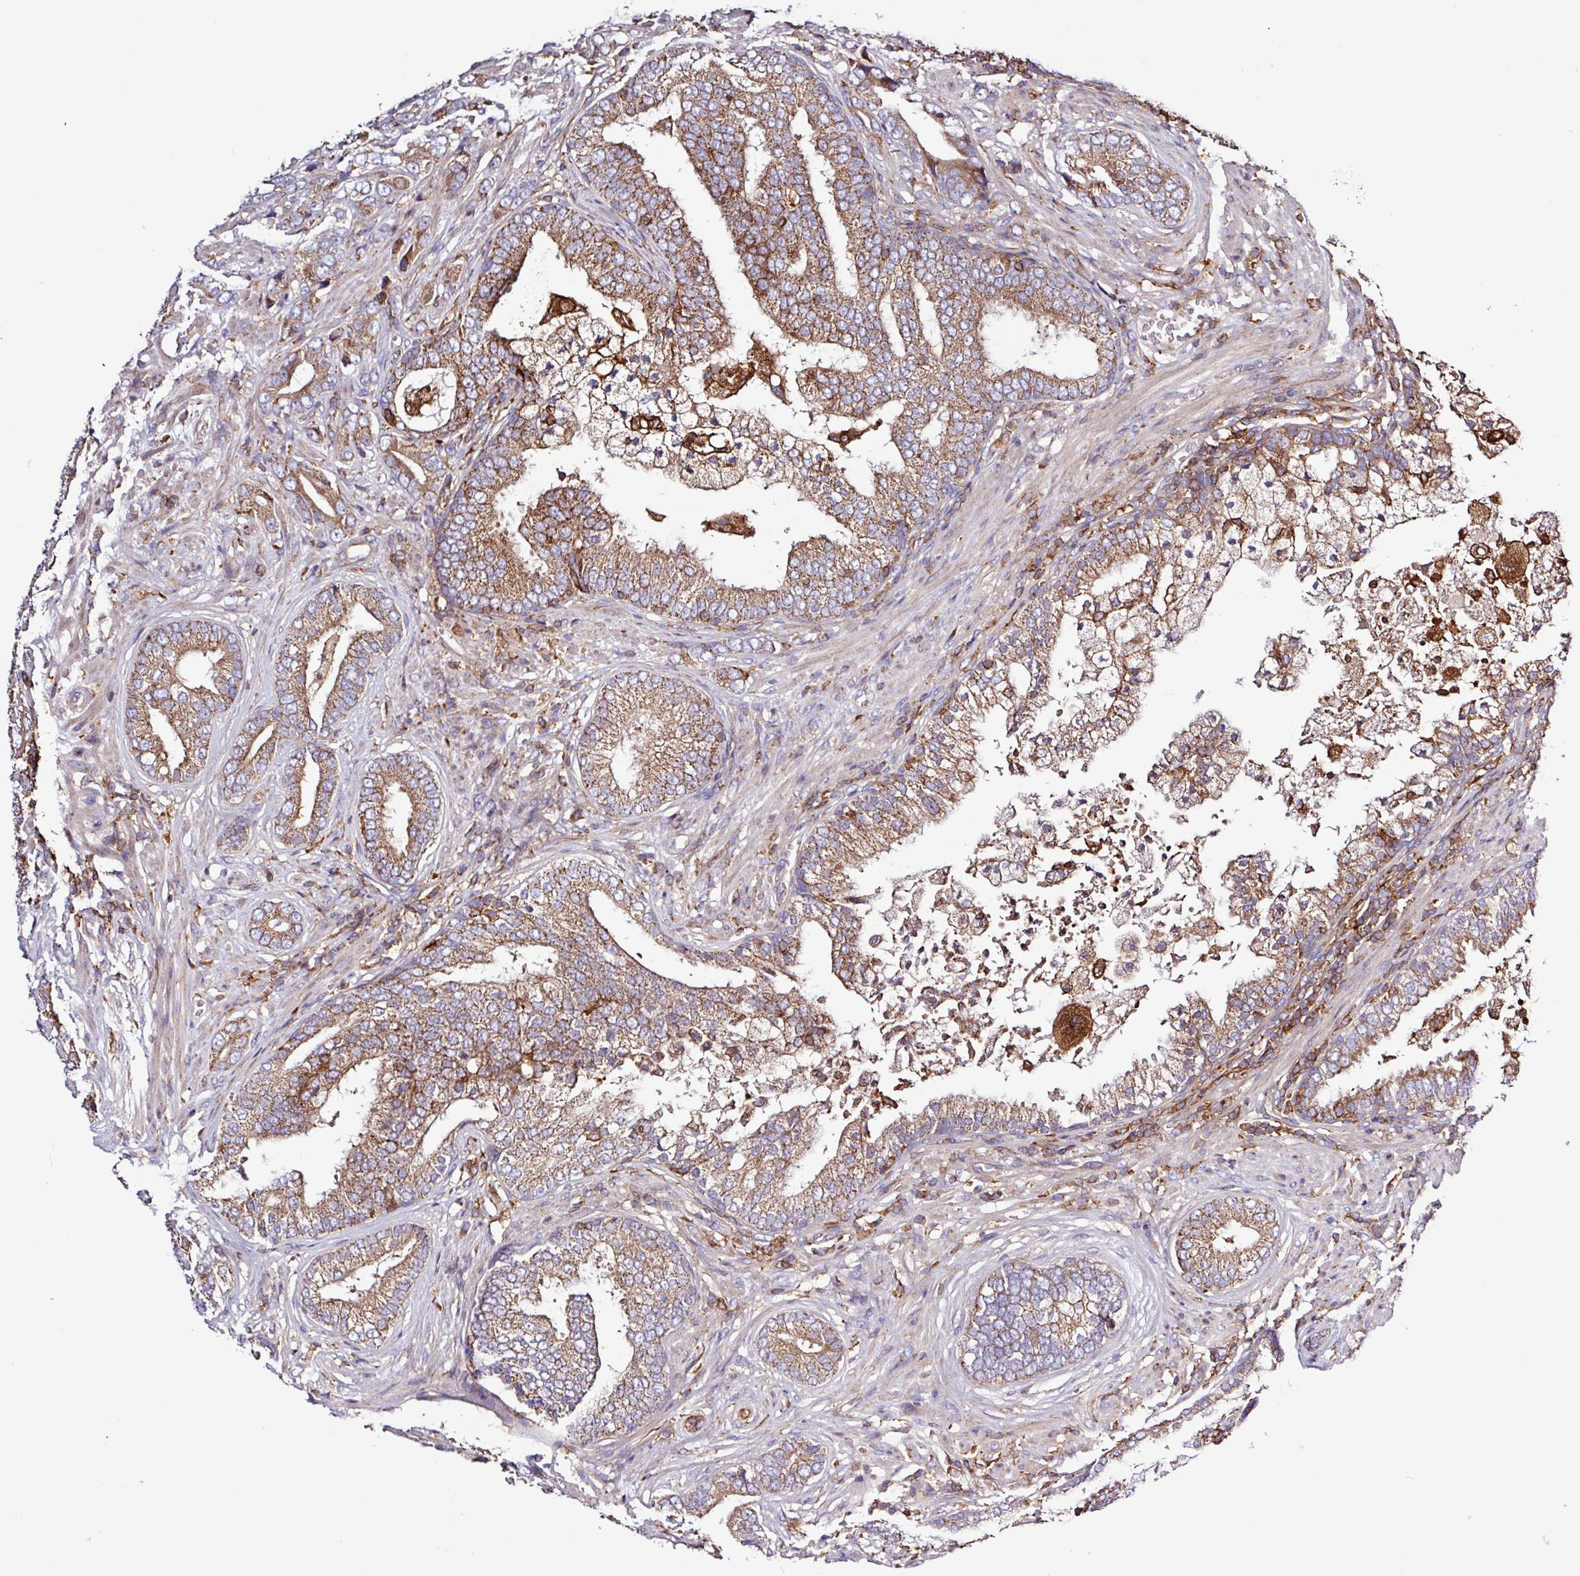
{"staining": {"intensity": "moderate", "quantity": ">75%", "location": "cytoplasmic/membranous"}, "tissue": "prostate cancer", "cell_type": "Tumor cells", "image_type": "cancer", "snomed": [{"axis": "morphology", "description": "Adenocarcinoma, High grade"}, {"axis": "topography", "description": "Prostate"}], "caption": "Approximately >75% of tumor cells in prostate adenocarcinoma (high-grade) show moderate cytoplasmic/membranous protein positivity as visualized by brown immunohistochemical staining.", "gene": "ACTR3", "patient": {"sex": "male", "age": 55}}